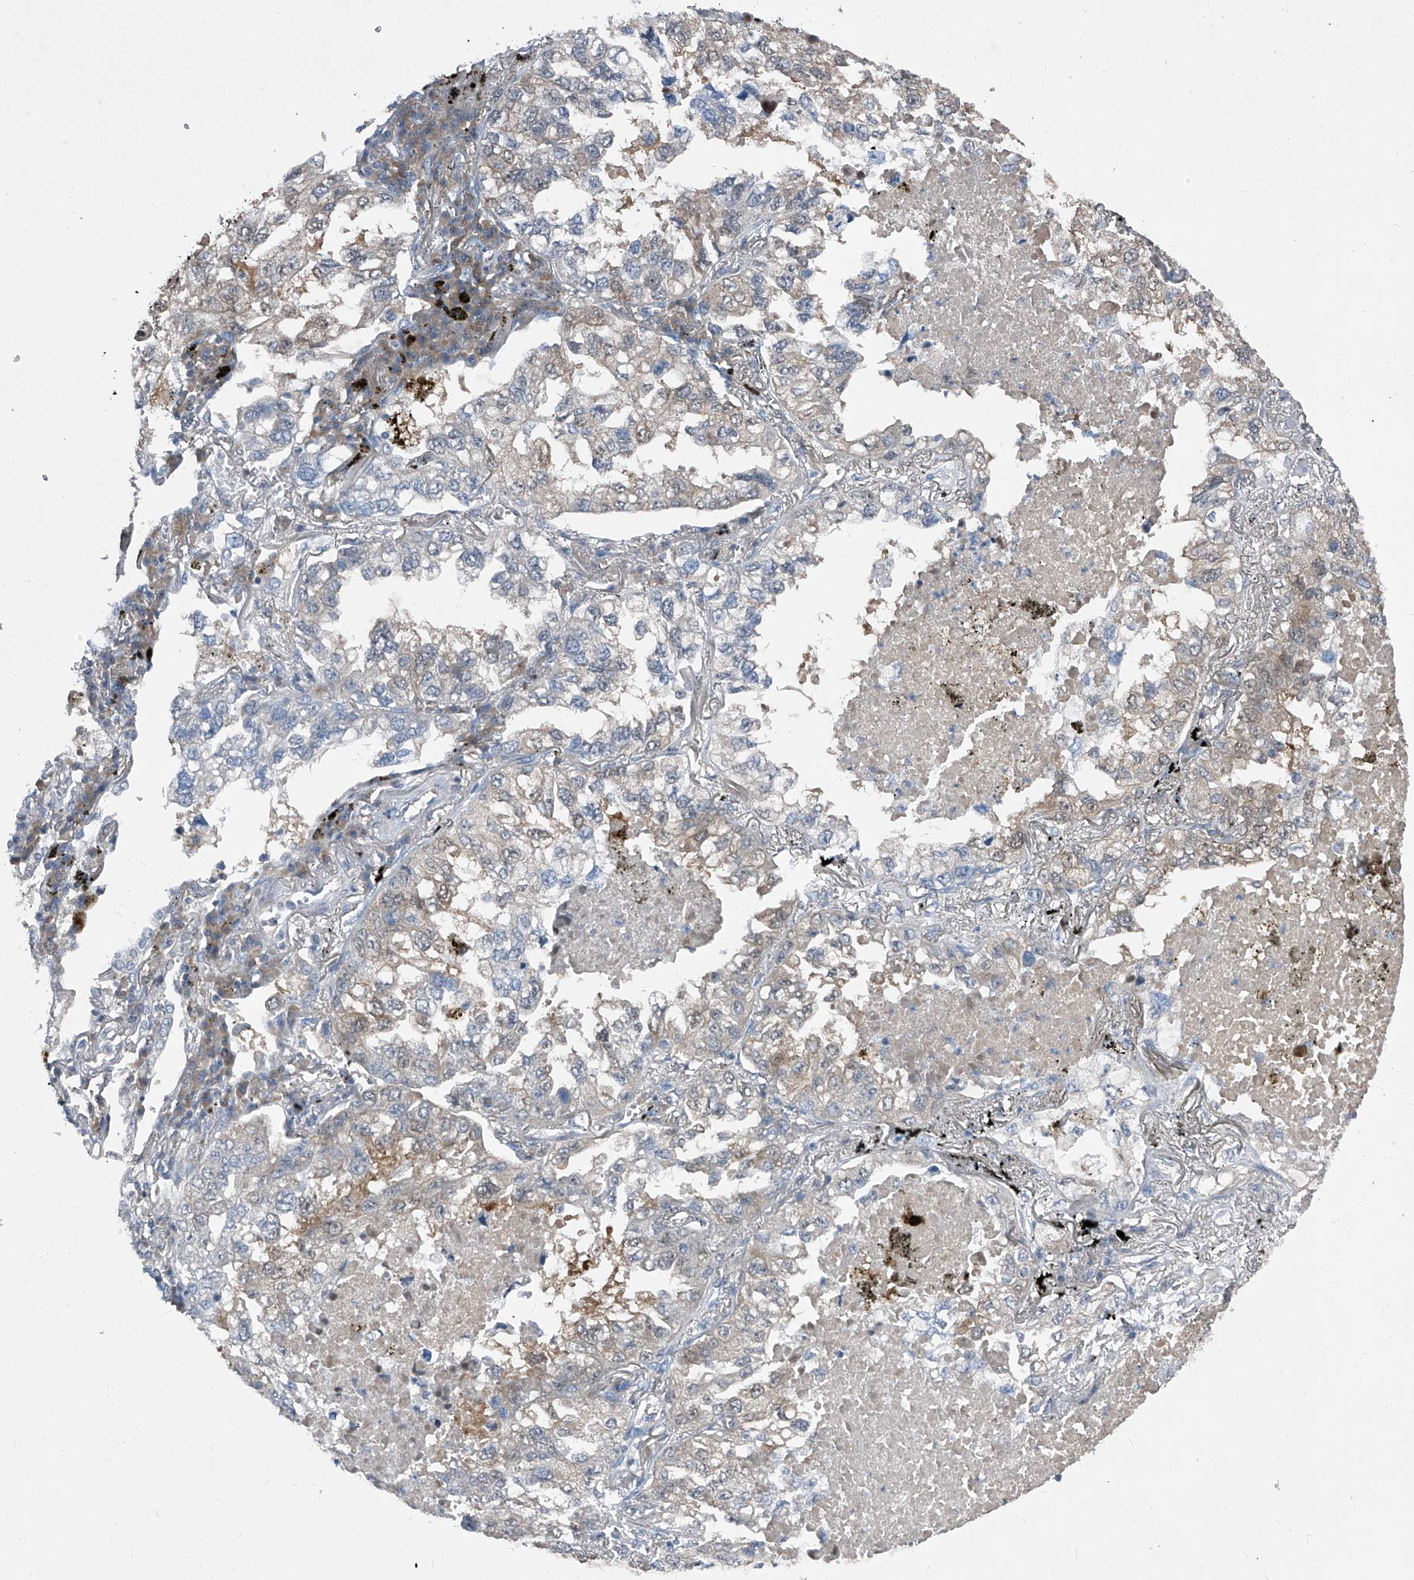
{"staining": {"intensity": "weak", "quantity": "<25%", "location": "cytoplasmic/membranous"}, "tissue": "lung cancer", "cell_type": "Tumor cells", "image_type": "cancer", "snomed": [{"axis": "morphology", "description": "Adenocarcinoma, NOS"}, {"axis": "topography", "description": "Lung"}], "caption": "Lung cancer was stained to show a protein in brown. There is no significant positivity in tumor cells.", "gene": "MAP2K6", "patient": {"sex": "male", "age": 65}}